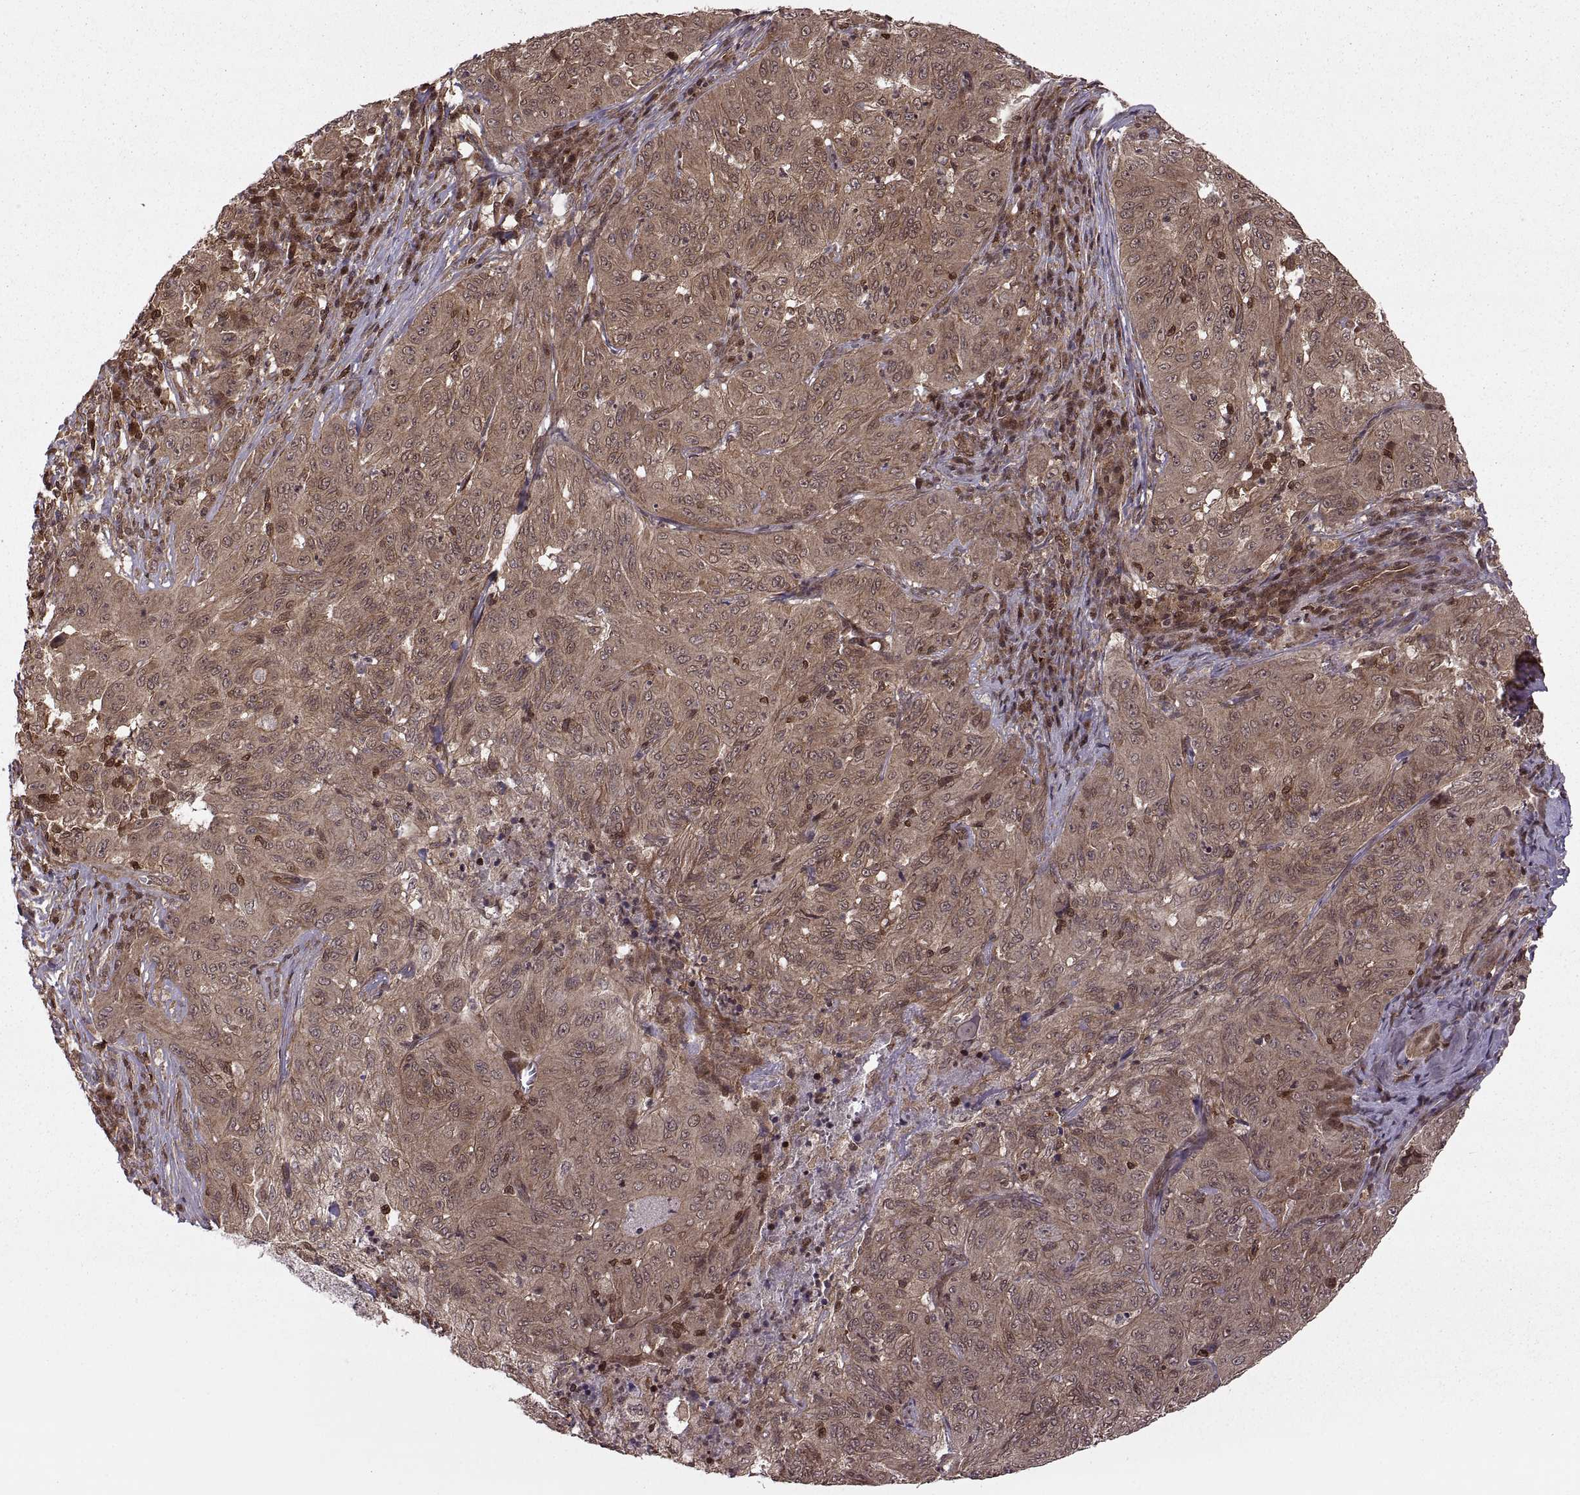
{"staining": {"intensity": "moderate", "quantity": ">75%", "location": "cytoplasmic/membranous"}, "tissue": "pancreatic cancer", "cell_type": "Tumor cells", "image_type": "cancer", "snomed": [{"axis": "morphology", "description": "Adenocarcinoma, NOS"}, {"axis": "topography", "description": "Pancreas"}], "caption": "A photomicrograph showing moderate cytoplasmic/membranous expression in about >75% of tumor cells in pancreatic cancer, as visualized by brown immunohistochemical staining.", "gene": "DEDD", "patient": {"sex": "male", "age": 63}}